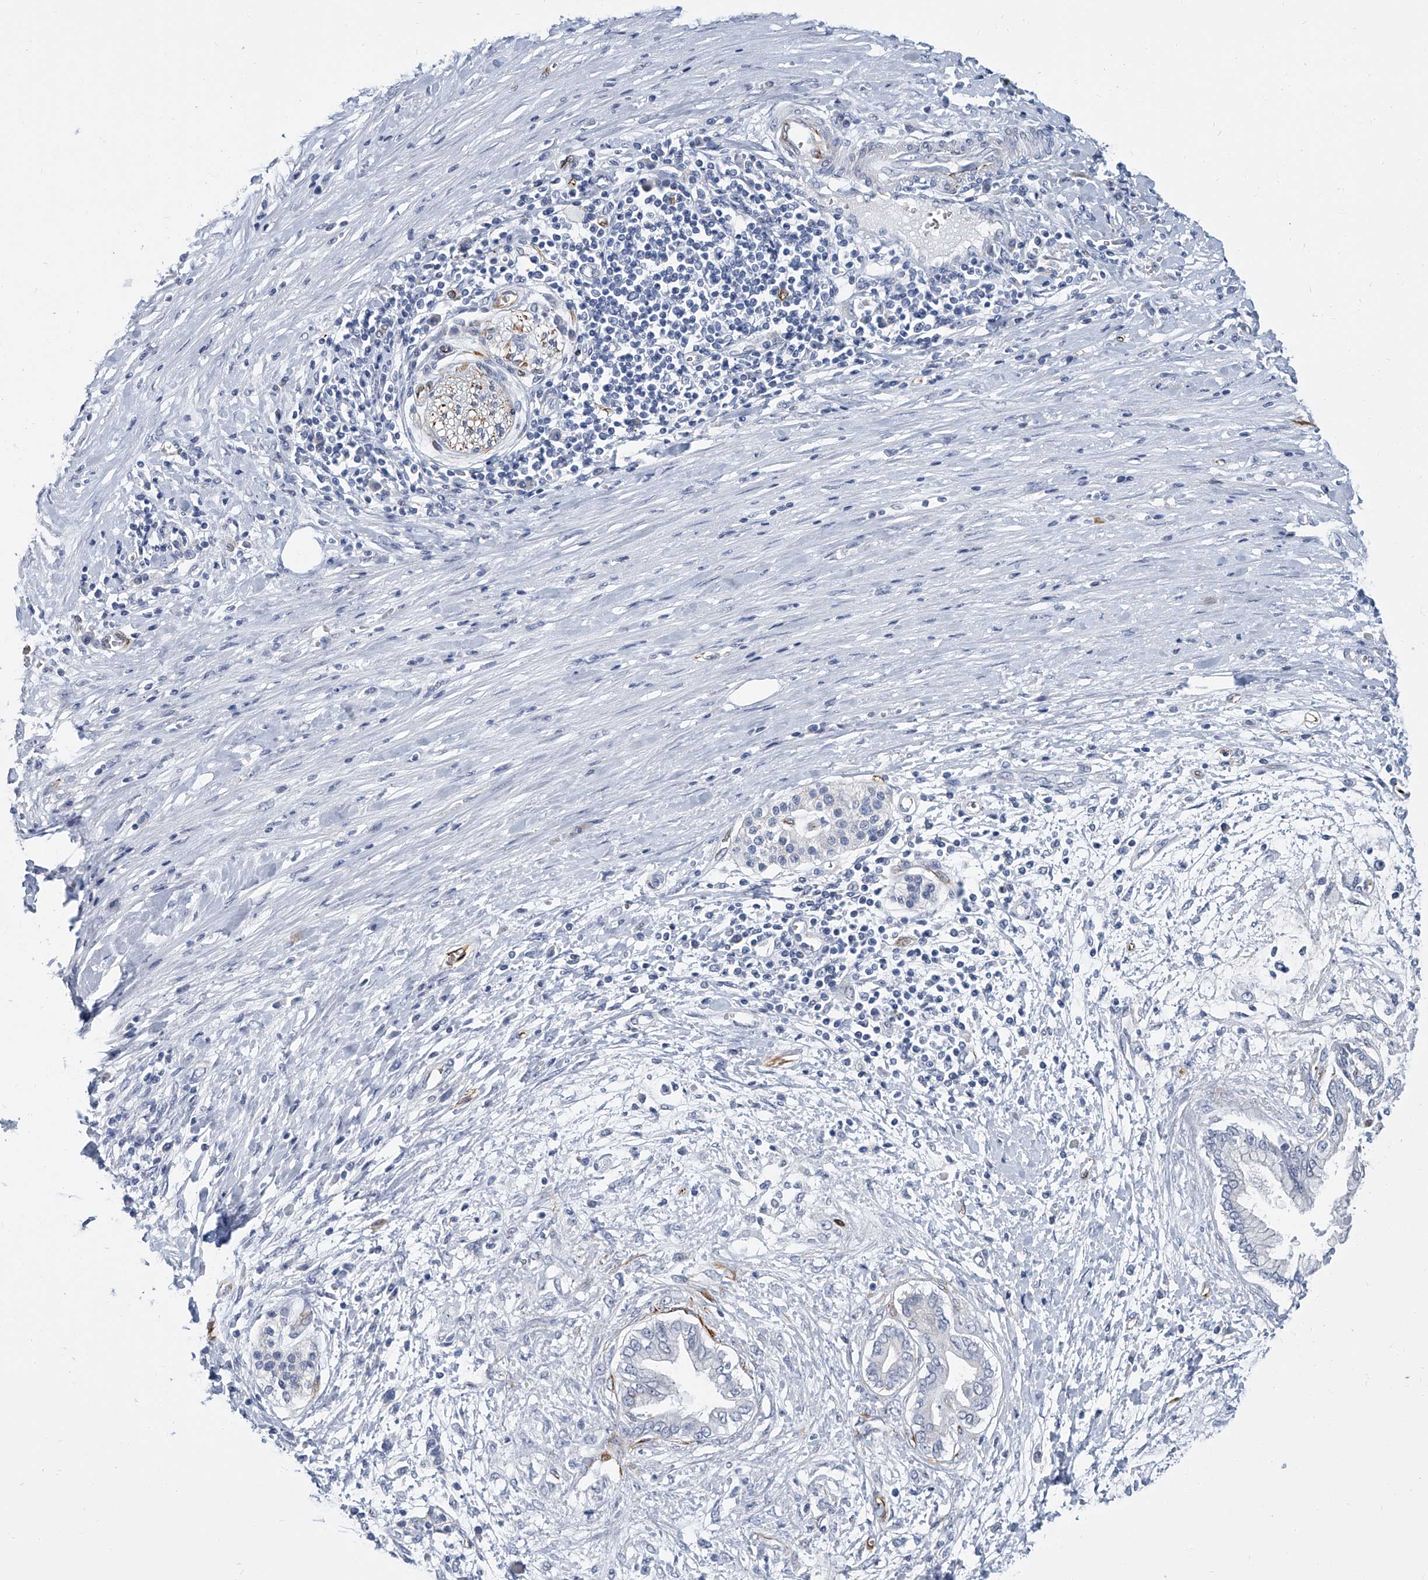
{"staining": {"intensity": "negative", "quantity": "none", "location": "none"}, "tissue": "pancreatic cancer", "cell_type": "Tumor cells", "image_type": "cancer", "snomed": [{"axis": "morphology", "description": "Adenocarcinoma, NOS"}, {"axis": "topography", "description": "Pancreas"}], "caption": "A micrograph of pancreatic cancer (adenocarcinoma) stained for a protein shows no brown staining in tumor cells.", "gene": "KIRREL1", "patient": {"sex": "male", "age": 58}}